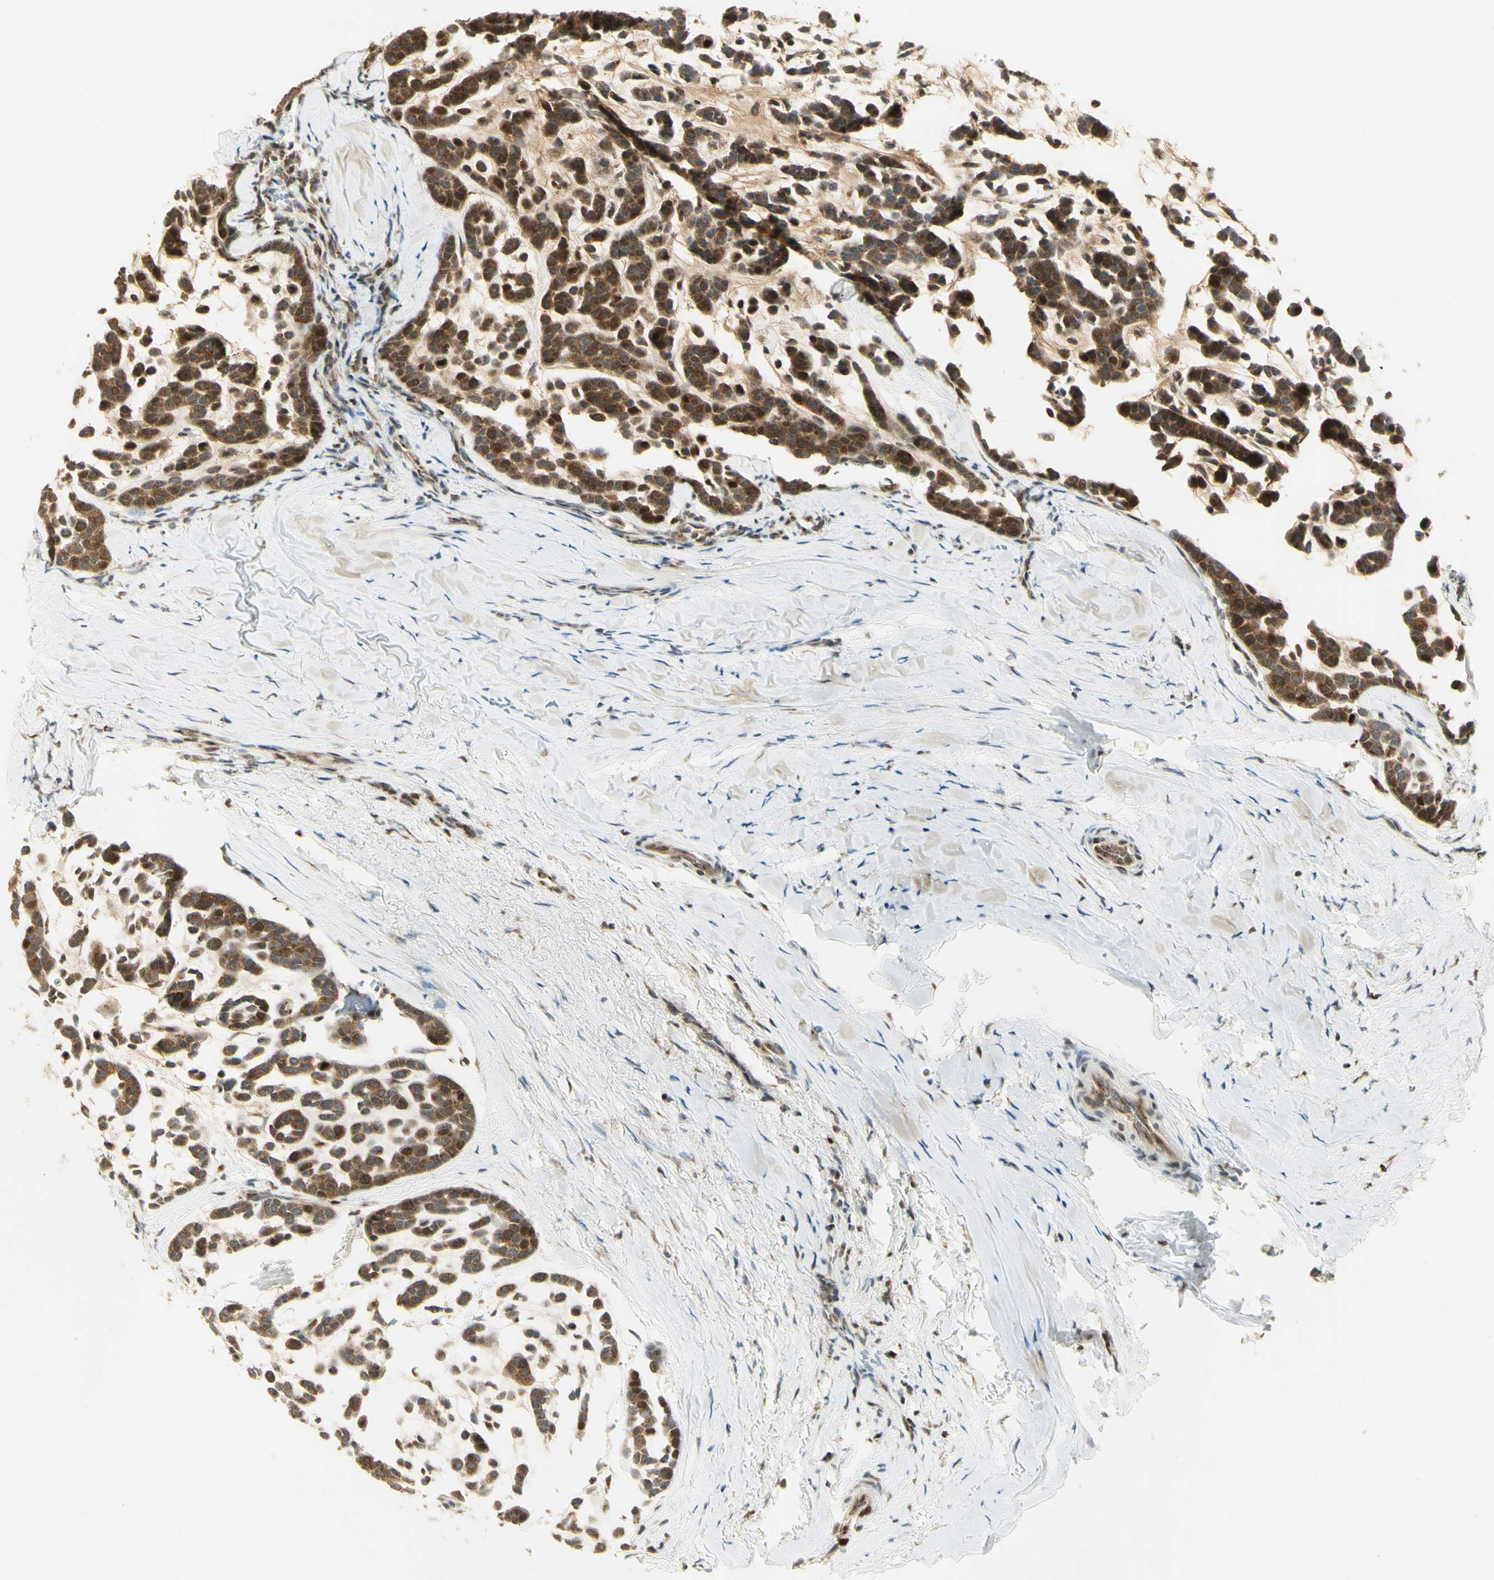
{"staining": {"intensity": "moderate", "quantity": ">75%", "location": "cytoplasmic/membranous,nuclear"}, "tissue": "head and neck cancer", "cell_type": "Tumor cells", "image_type": "cancer", "snomed": [{"axis": "morphology", "description": "Adenocarcinoma, NOS"}, {"axis": "morphology", "description": "Adenoma, NOS"}, {"axis": "topography", "description": "Head-Neck"}], "caption": "Head and neck cancer stained with immunohistochemistry (IHC) reveals moderate cytoplasmic/membranous and nuclear positivity in approximately >75% of tumor cells.", "gene": "KIF11", "patient": {"sex": "female", "age": 55}}